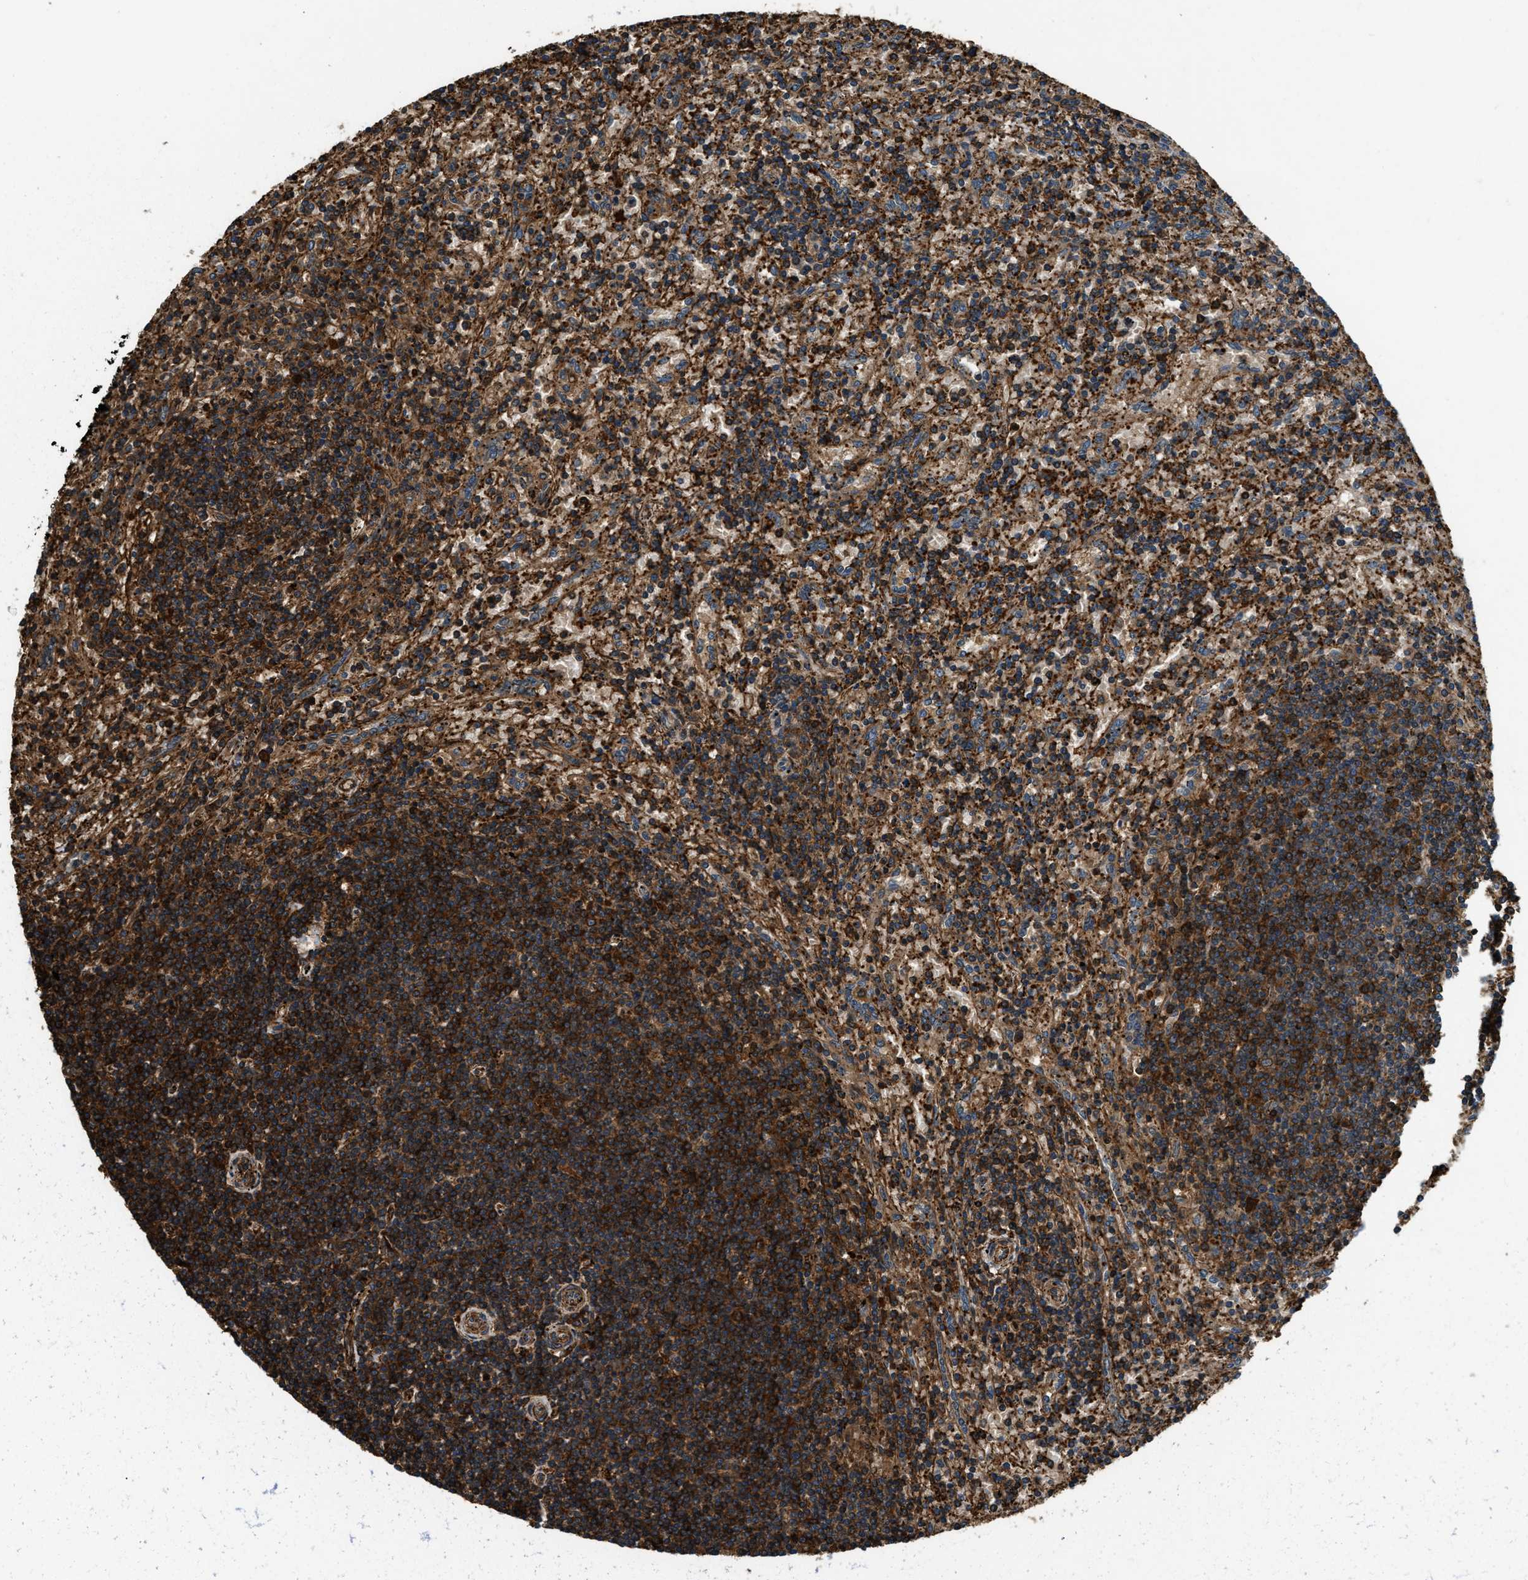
{"staining": {"intensity": "strong", "quantity": ">75%", "location": "cytoplasmic/membranous"}, "tissue": "lymphoma", "cell_type": "Tumor cells", "image_type": "cancer", "snomed": [{"axis": "morphology", "description": "Malignant lymphoma, non-Hodgkin's type, Low grade"}, {"axis": "topography", "description": "Spleen"}], "caption": "There is high levels of strong cytoplasmic/membranous expression in tumor cells of lymphoma, as demonstrated by immunohistochemical staining (brown color).", "gene": "YARS1", "patient": {"sex": "male", "age": 76}}